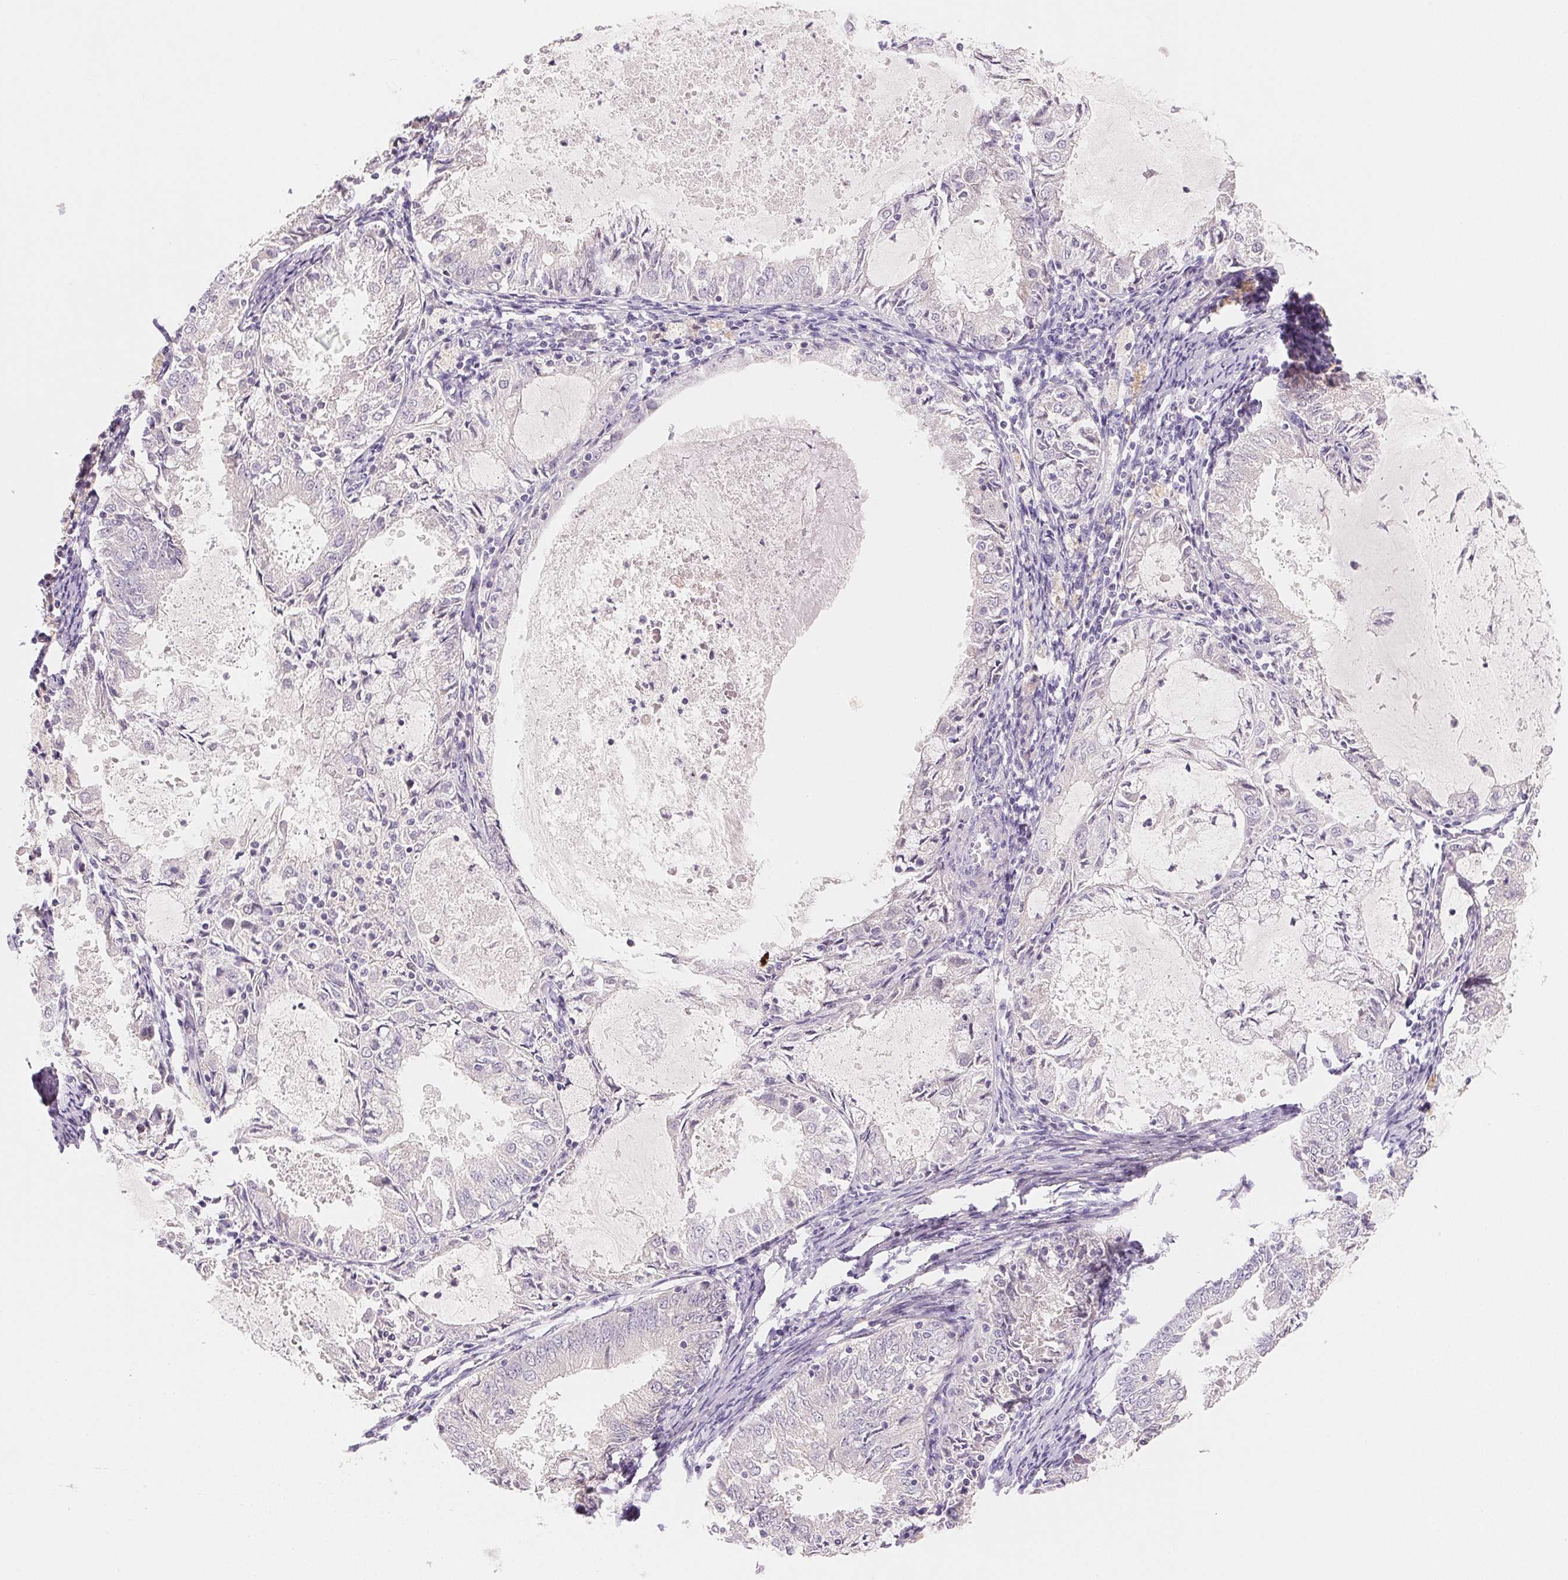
{"staining": {"intensity": "negative", "quantity": "none", "location": "none"}, "tissue": "endometrial cancer", "cell_type": "Tumor cells", "image_type": "cancer", "snomed": [{"axis": "morphology", "description": "Adenocarcinoma, NOS"}, {"axis": "topography", "description": "Endometrium"}], "caption": "IHC of human endometrial adenocarcinoma demonstrates no staining in tumor cells.", "gene": "MCOLN3", "patient": {"sex": "female", "age": 57}}